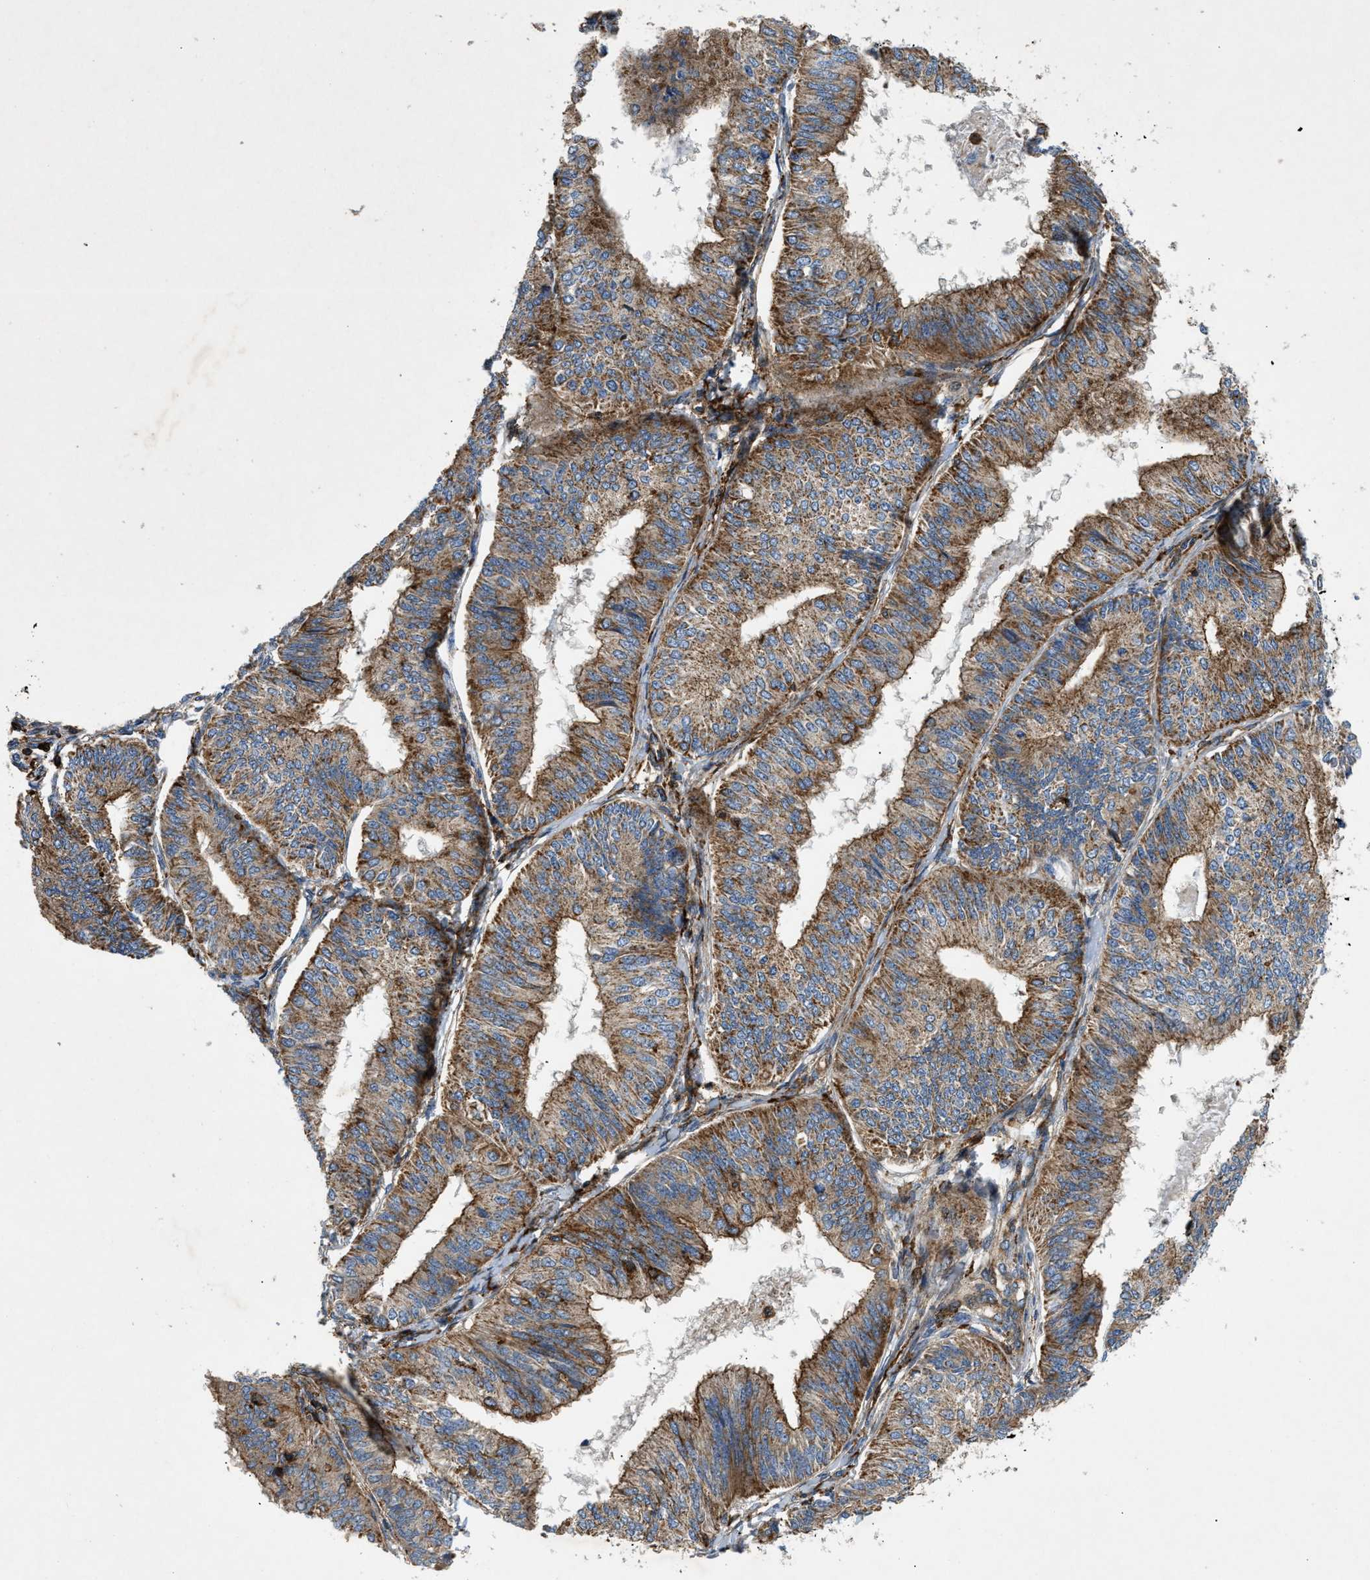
{"staining": {"intensity": "moderate", "quantity": ">75%", "location": "cytoplasmic/membranous"}, "tissue": "endometrial cancer", "cell_type": "Tumor cells", "image_type": "cancer", "snomed": [{"axis": "morphology", "description": "Adenocarcinoma, NOS"}, {"axis": "topography", "description": "Endometrium"}], "caption": "An immunohistochemistry micrograph of neoplastic tissue is shown. Protein staining in brown labels moderate cytoplasmic/membranous positivity in adenocarcinoma (endometrial) within tumor cells.", "gene": "DHODH", "patient": {"sex": "female", "age": 58}}